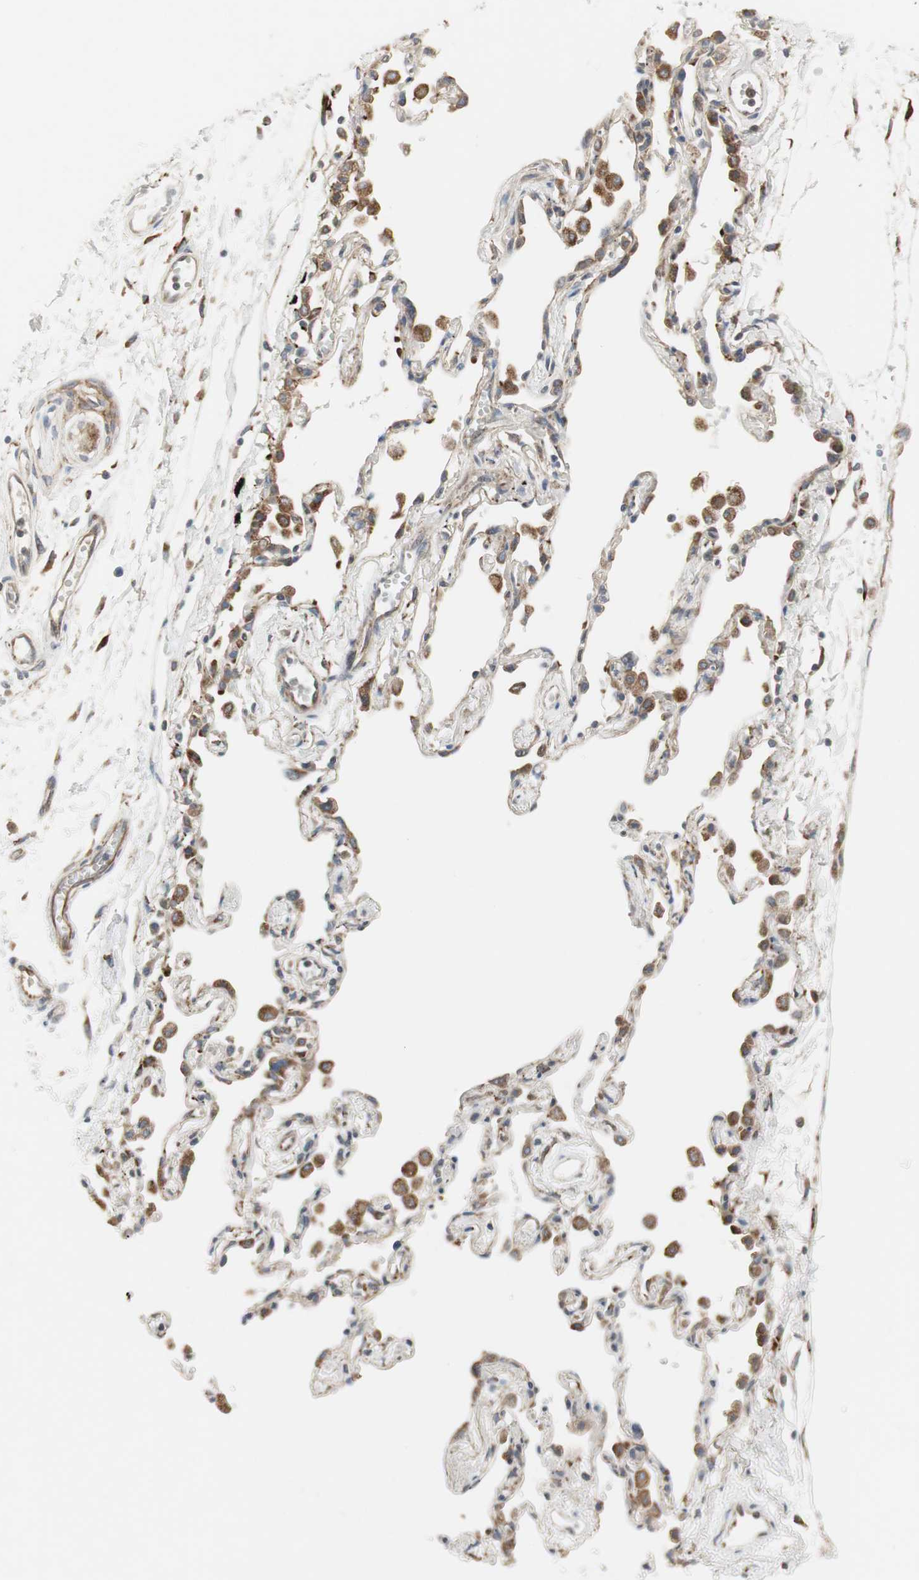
{"staining": {"intensity": "moderate", "quantity": ">75%", "location": "cytoplasmic/membranous"}, "tissue": "adipose tissue", "cell_type": "Adipocytes", "image_type": "normal", "snomed": [{"axis": "morphology", "description": "Normal tissue, NOS"}, {"axis": "morphology", "description": "Adenocarcinoma, NOS"}, {"axis": "topography", "description": "Cartilage tissue"}, {"axis": "topography", "description": "Bronchus"}, {"axis": "topography", "description": "Lung"}], "caption": "An immunohistochemistry image of benign tissue is shown. Protein staining in brown shows moderate cytoplasmic/membranous positivity in adipose tissue within adipocytes.", "gene": "H6PD", "patient": {"sex": "female", "age": 67}}